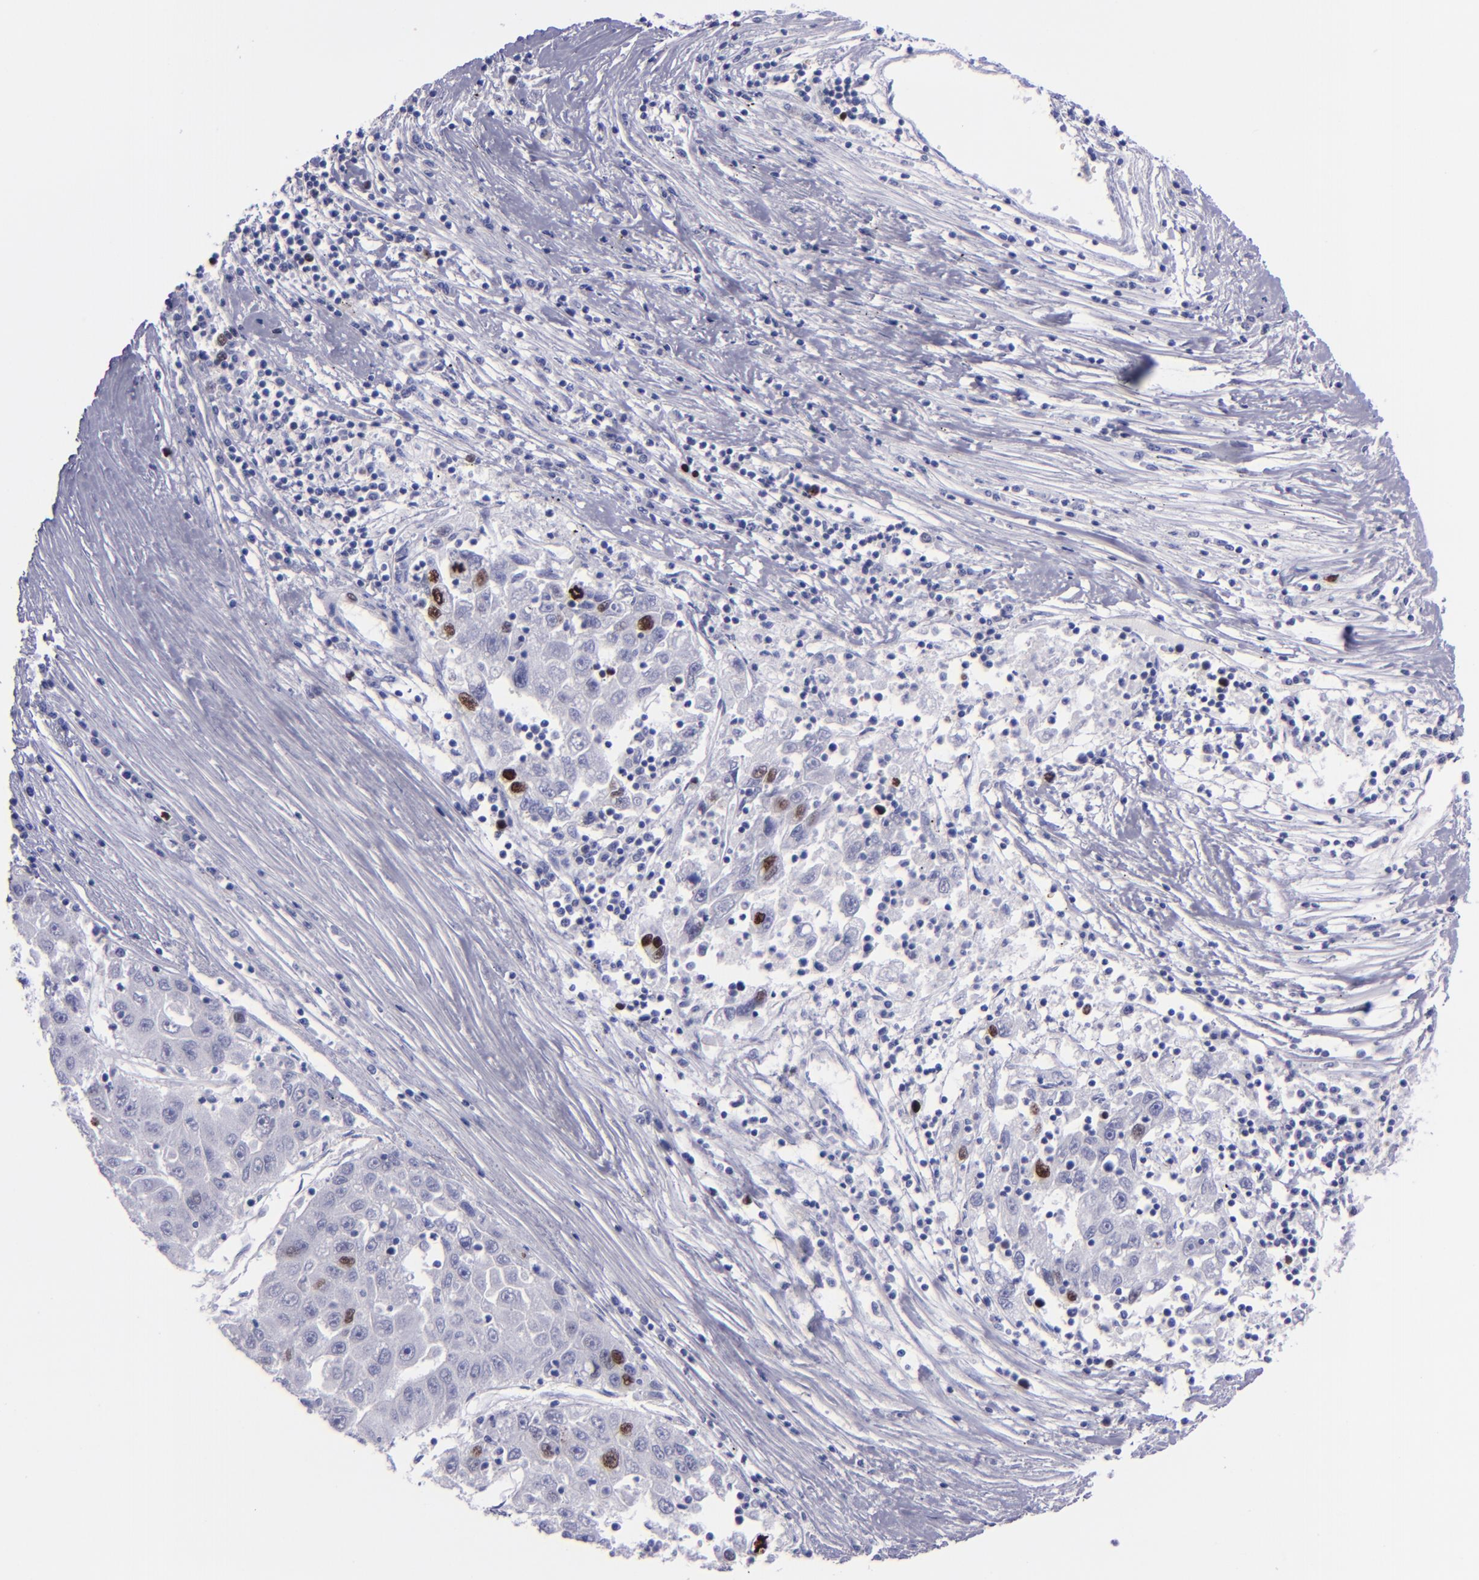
{"staining": {"intensity": "strong", "quantity": "<25%", "location": "nuclear"}, "tissue": "liver cancer", "cell_type": "Tumor cells", "image_type": "cancer", "snomed": [{"axis": "morphology", "description": "Carcinoma, Hepatocellular, NOS"}, {"axis": "topography", "description": "Liver"}], "caption": "A micrograph of human liver cancer (hepatocellular carcinoma) stained for a protein reveals strong nuclear brown staining in tumor cells.", "gene": "TOP2A", "patient": {"sex": "male", "age": 49}}